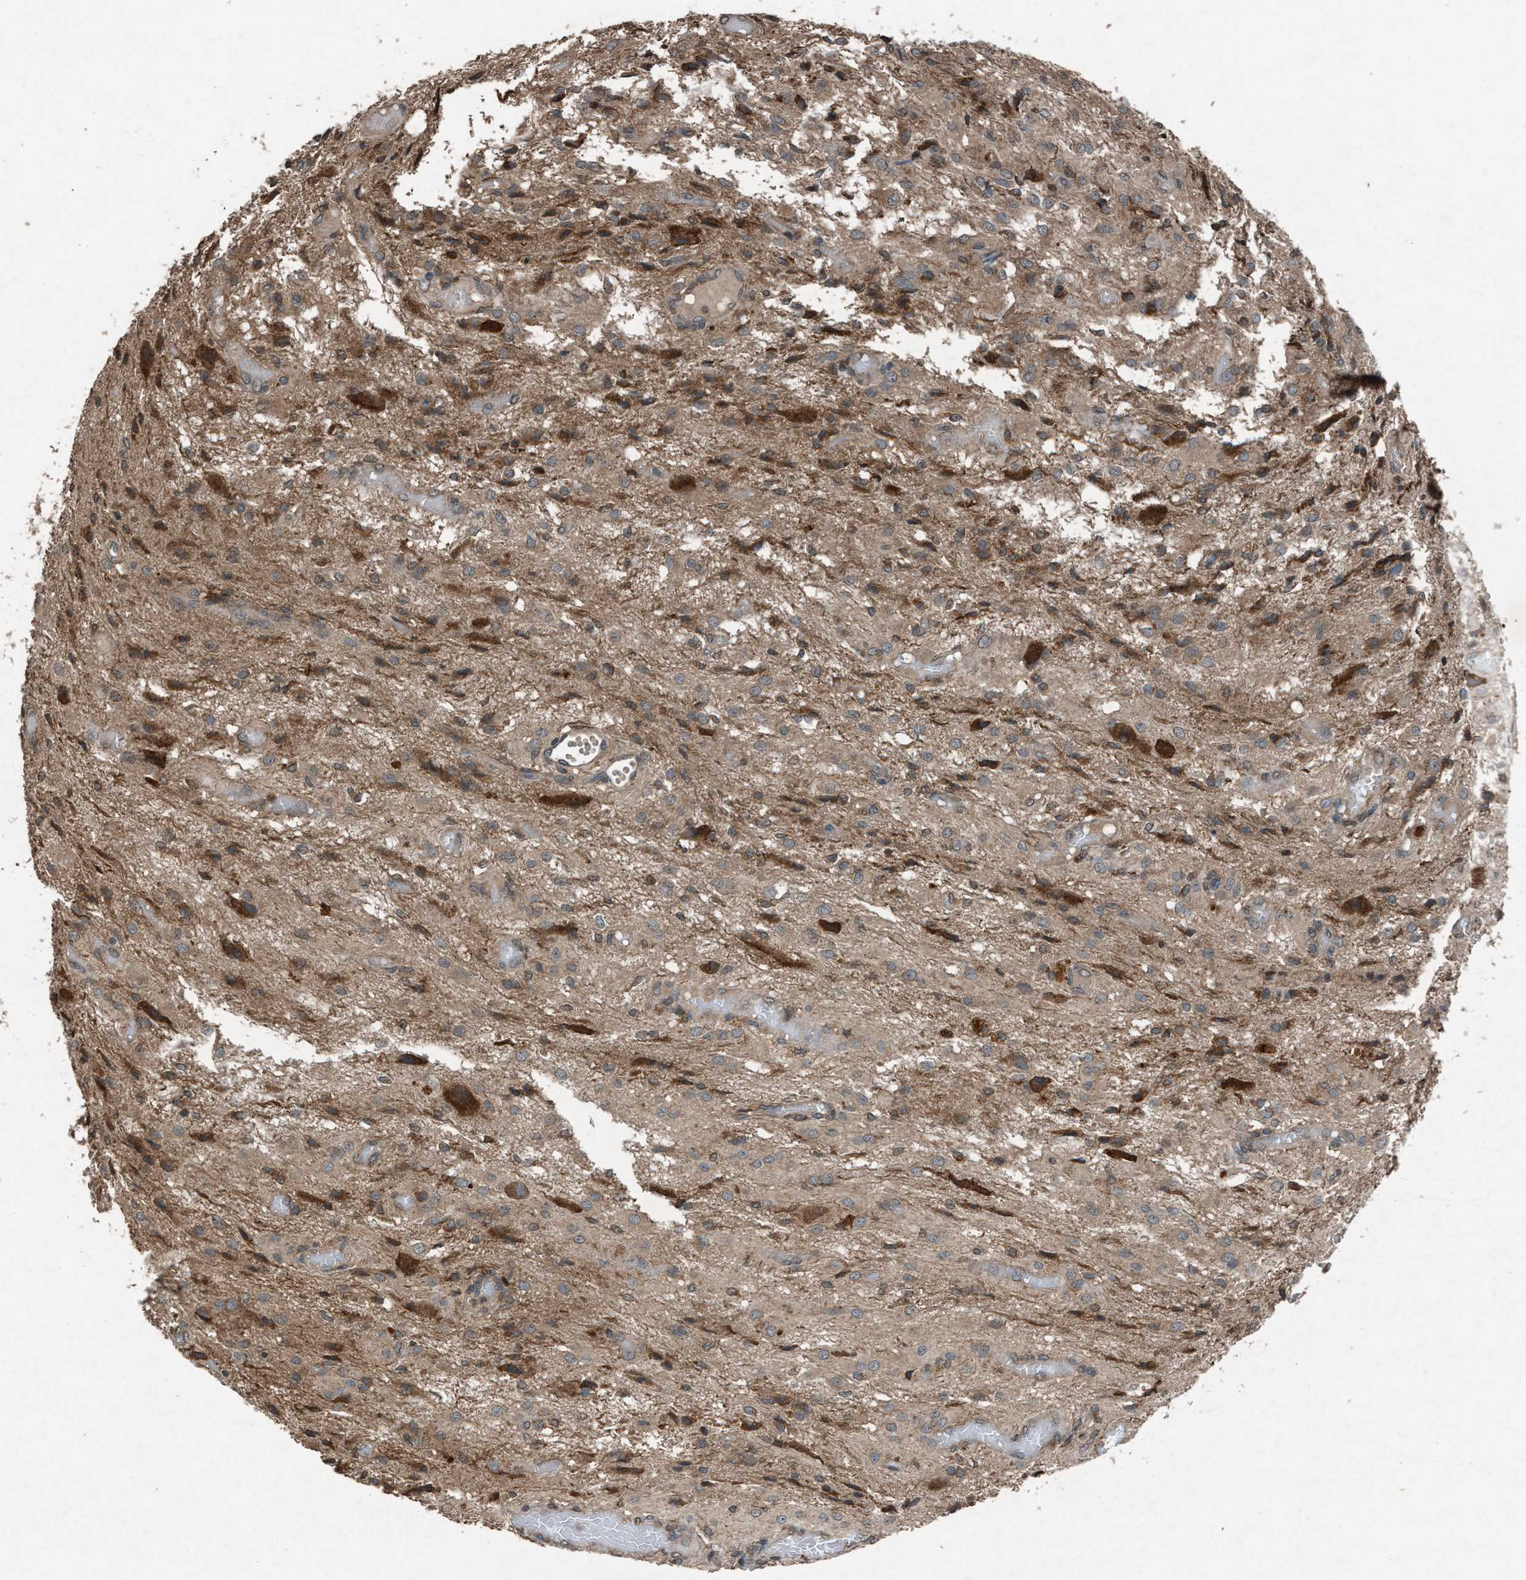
{"staining": {"intensity": "moderate", "quantity": "25%-75%", "location": "cytoplasmic/membranous"}, "tissue": "glioma", "cell_type": "Tumor cells", "image_type": "cancer", "snomed": [{"axis": "morphology", "description": "Glioma, malignant, High grade"}, {"axis": "topography", "description": "Brain"}], "caption": "Immunohistochemistry of malignant glioma (high-grade) displays medium levels of moderate cytoplasmic/membranous positivity in approximately 25%-75% of tumor cells. (Stains: DAB in brown, nuclei in blue, Microscopy: brightfield microscopy at high magnification).", "gene": "CALR", "patient": {"sex": "female", "age": 59}}